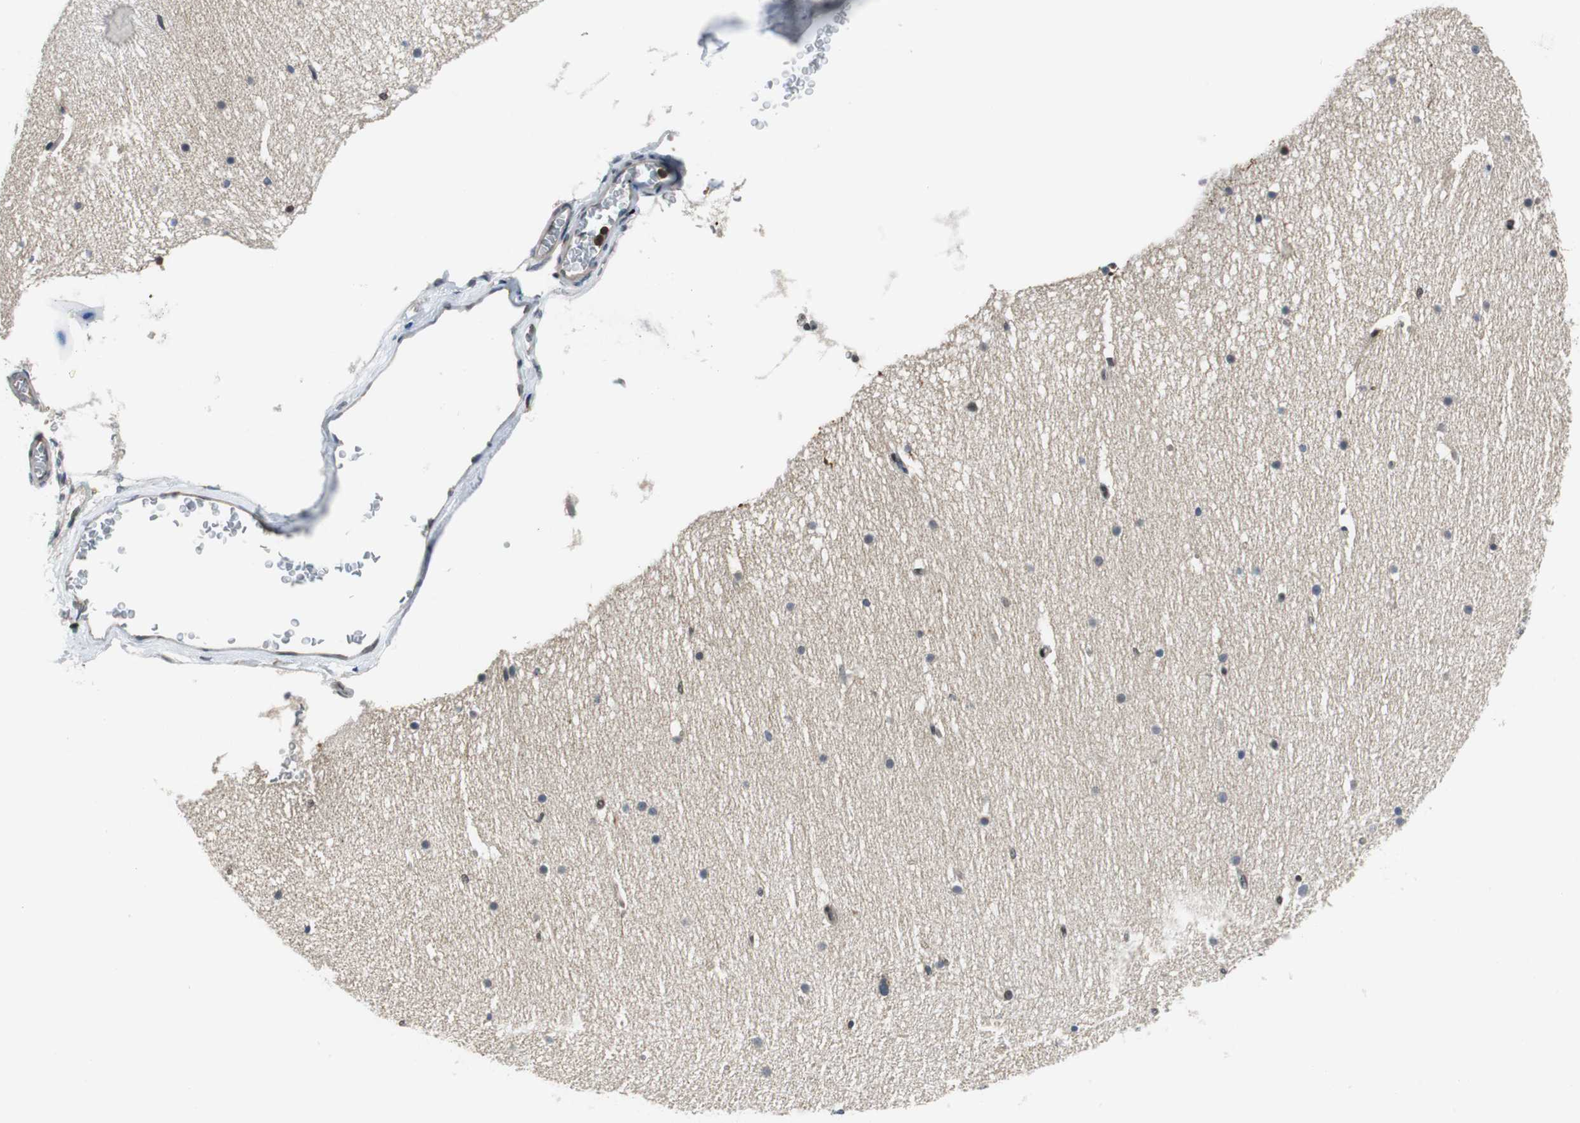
{"staining": {"intensity": "moderate", "quantity": "25%-75%", "location": "nuclear"}, "tissue": "cerebellum", "cell_type": "Cells in granular layer", "image_type": "normal", "snomed": [{"axis": "morphology", "description": "Normal tissue, NOS"}, {"axis": "topography", "description": "Cerebellum"}], "caption": "This micrograph exhibits unremarkable cerebellum stained with IHC to label a protein in brown. The nuclear of cells in granular layer show moderate positivity for the protein. Nuclei are counter-stained blue.", "gene": "ARPC3", "patient": {"sex": "female", "age": 19}}